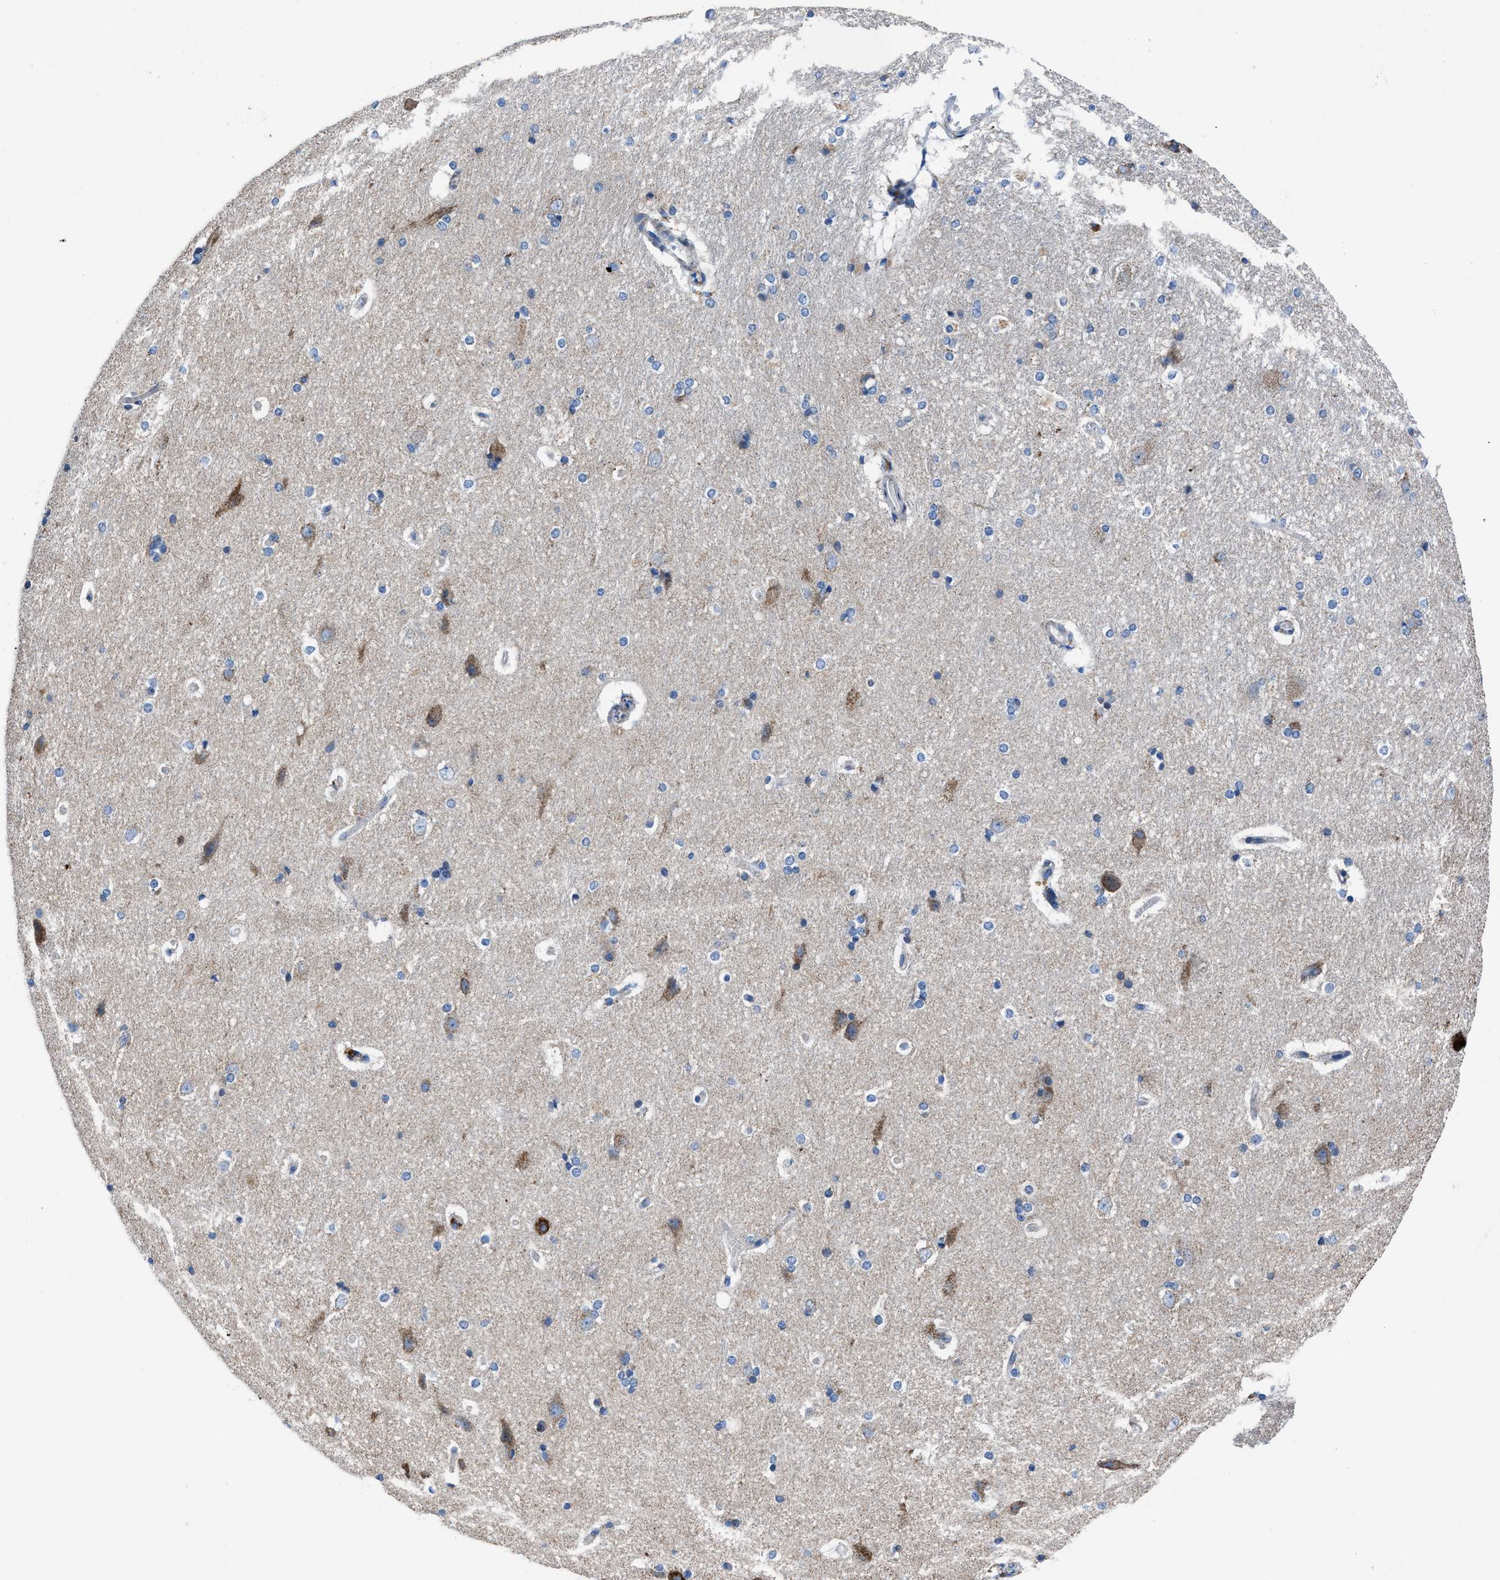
{"staining": {"intensity": "weak", "quantity": "<25%", "location": "cytoplasmic/membranous"}, "tissue": "hippocampus", "cell_type": "Glial cells", "image_type": "normal", "snomed": [{"axis": "morphology", "description": "Normal tissue, NOS"}, {"axis": "topography", "description": "Hippocampus"}], "caption": "A high-resolution photomicrograph shows IHC staining of normal hippocampus, which shows no significant staining in glial cells. Nuclei are stained in blue.", "gene": "ZDHHC3", "patient": {"sex": "female", "age": 19}}